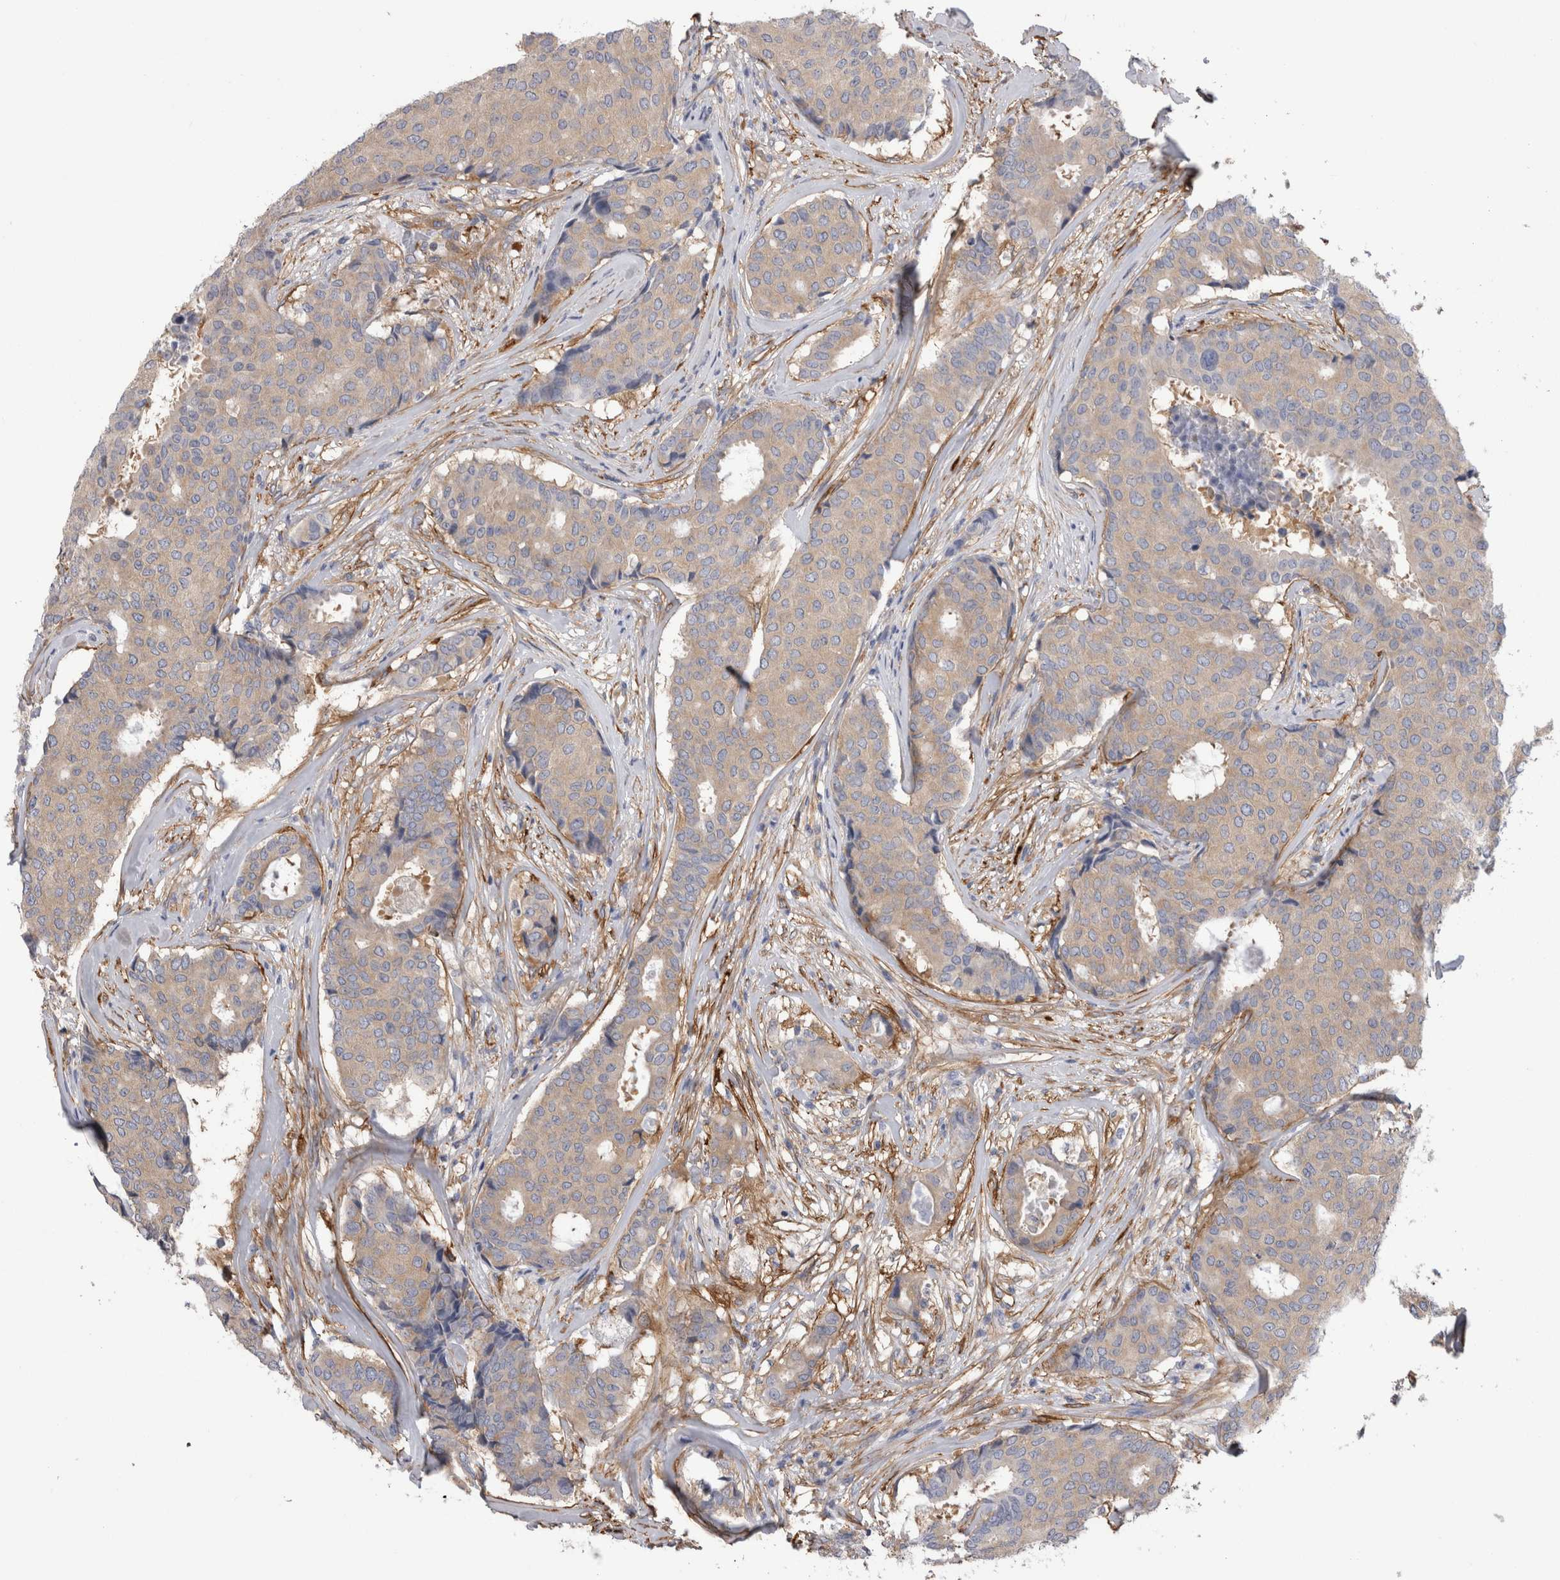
{"staining": {"intensity": "negative", "quantity": "none", "location": "none"}, "tissue": "breast cancer", "cell_type": "Tumor cells", "image_type": "cancer", "snomed": [{"axis": "morphology", "description": "Duct carcinoma"}, {"axis": "topography", "description": "Breast"}], "caption": "Micrograph shows no significant protein expression in tumor cells of breast infiltrating ductal carcinoma.", "gene": "EPRS1", "patient": {"sex": "female", "age": 75}}